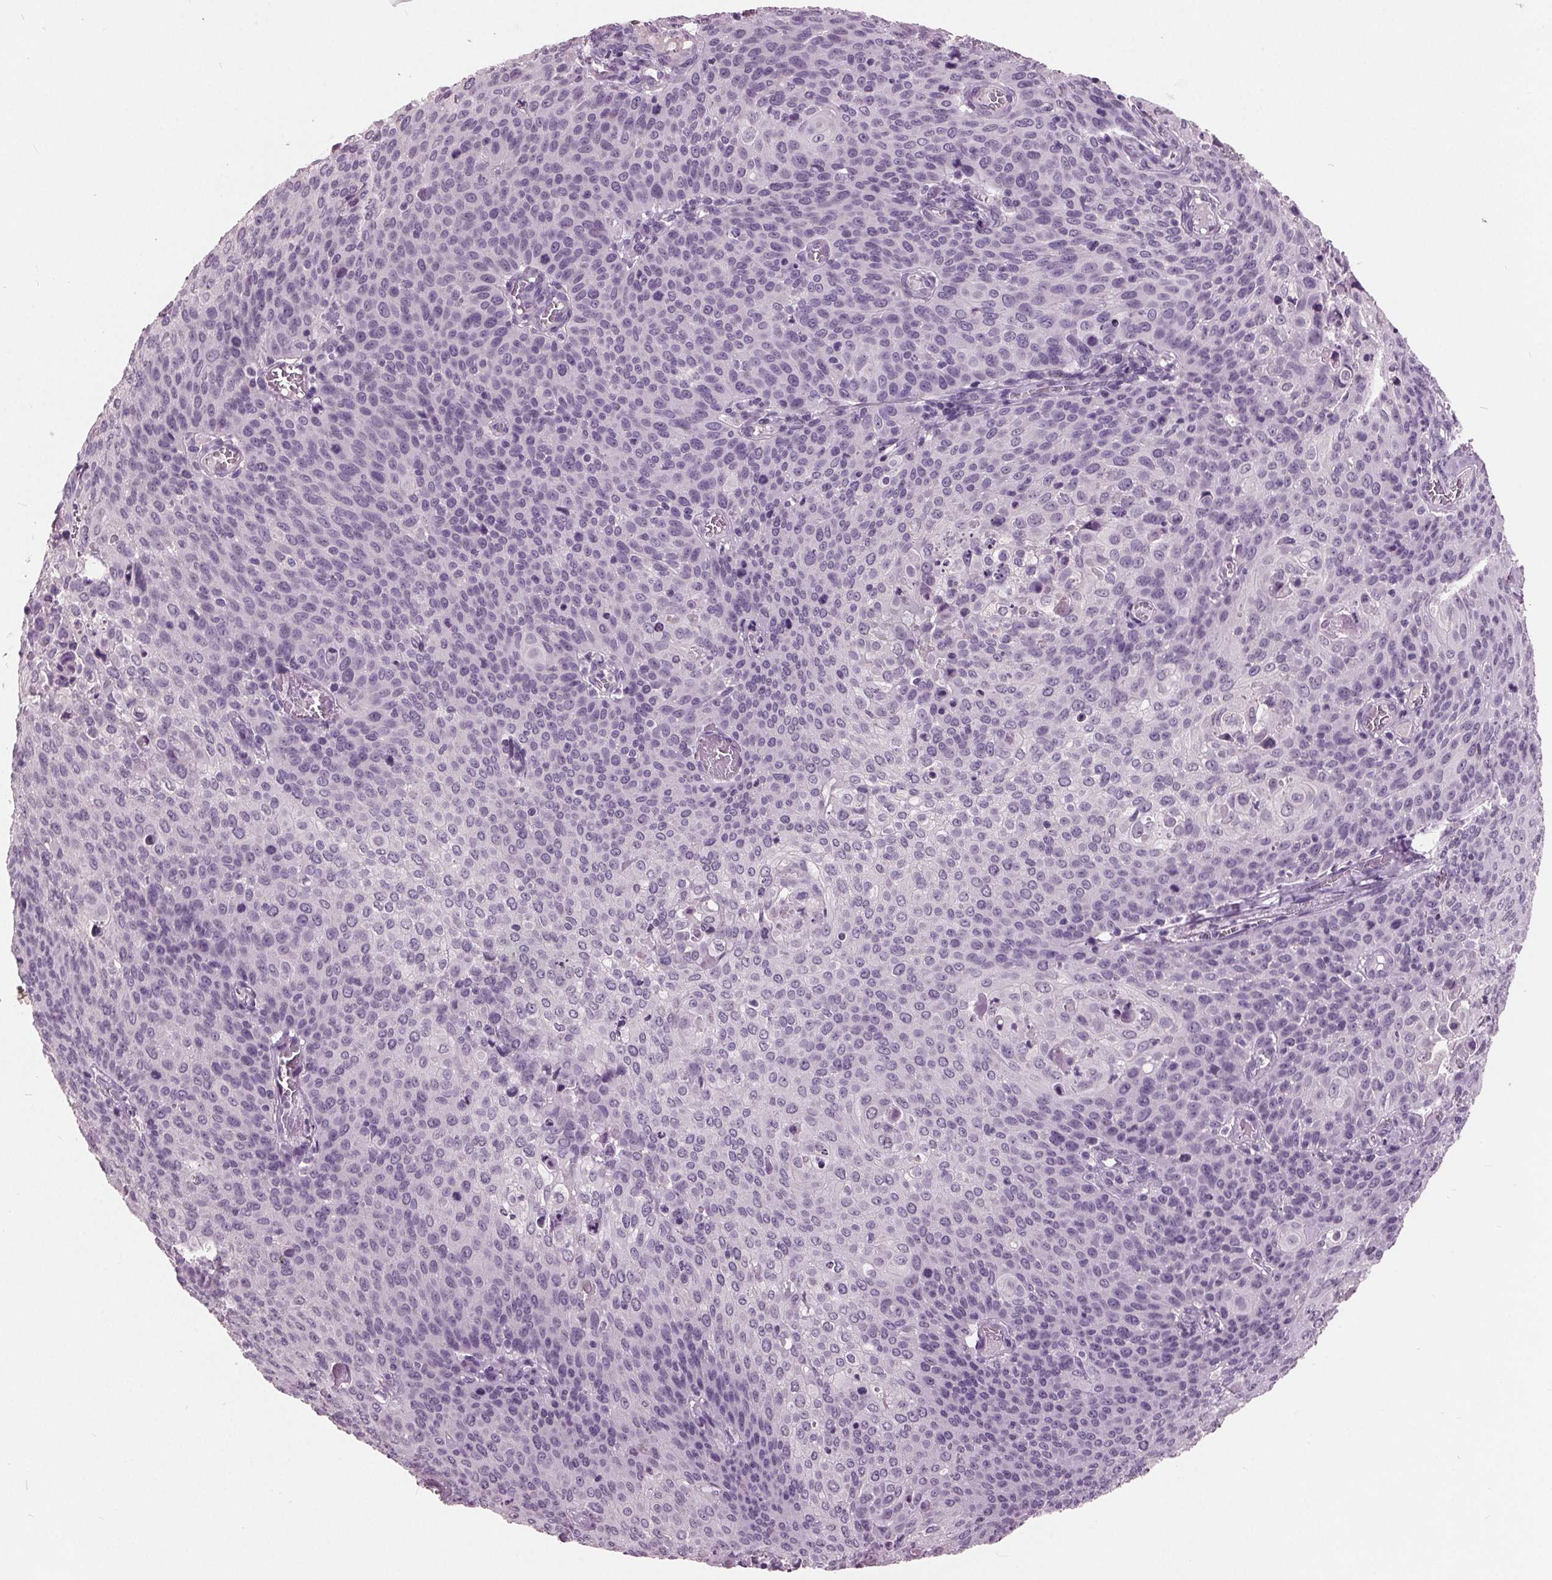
{"staining": {"intensity": "negative", "quantity": "none", "location": "none"}, "tissue": "cervical cancer", "cell_type": "Tumor cells", "image_type": "cancer", "snomed": [{"axis": "morphology", "description": "Squamous cell carcinoma, NOS"}, {"axis": "topography", "description": "Cervix"}], "caption": "Tumor cells show no significant expression in cervical cancer.", "gene": "AMBP", "patient": {"sex": "female", "age": 65}}